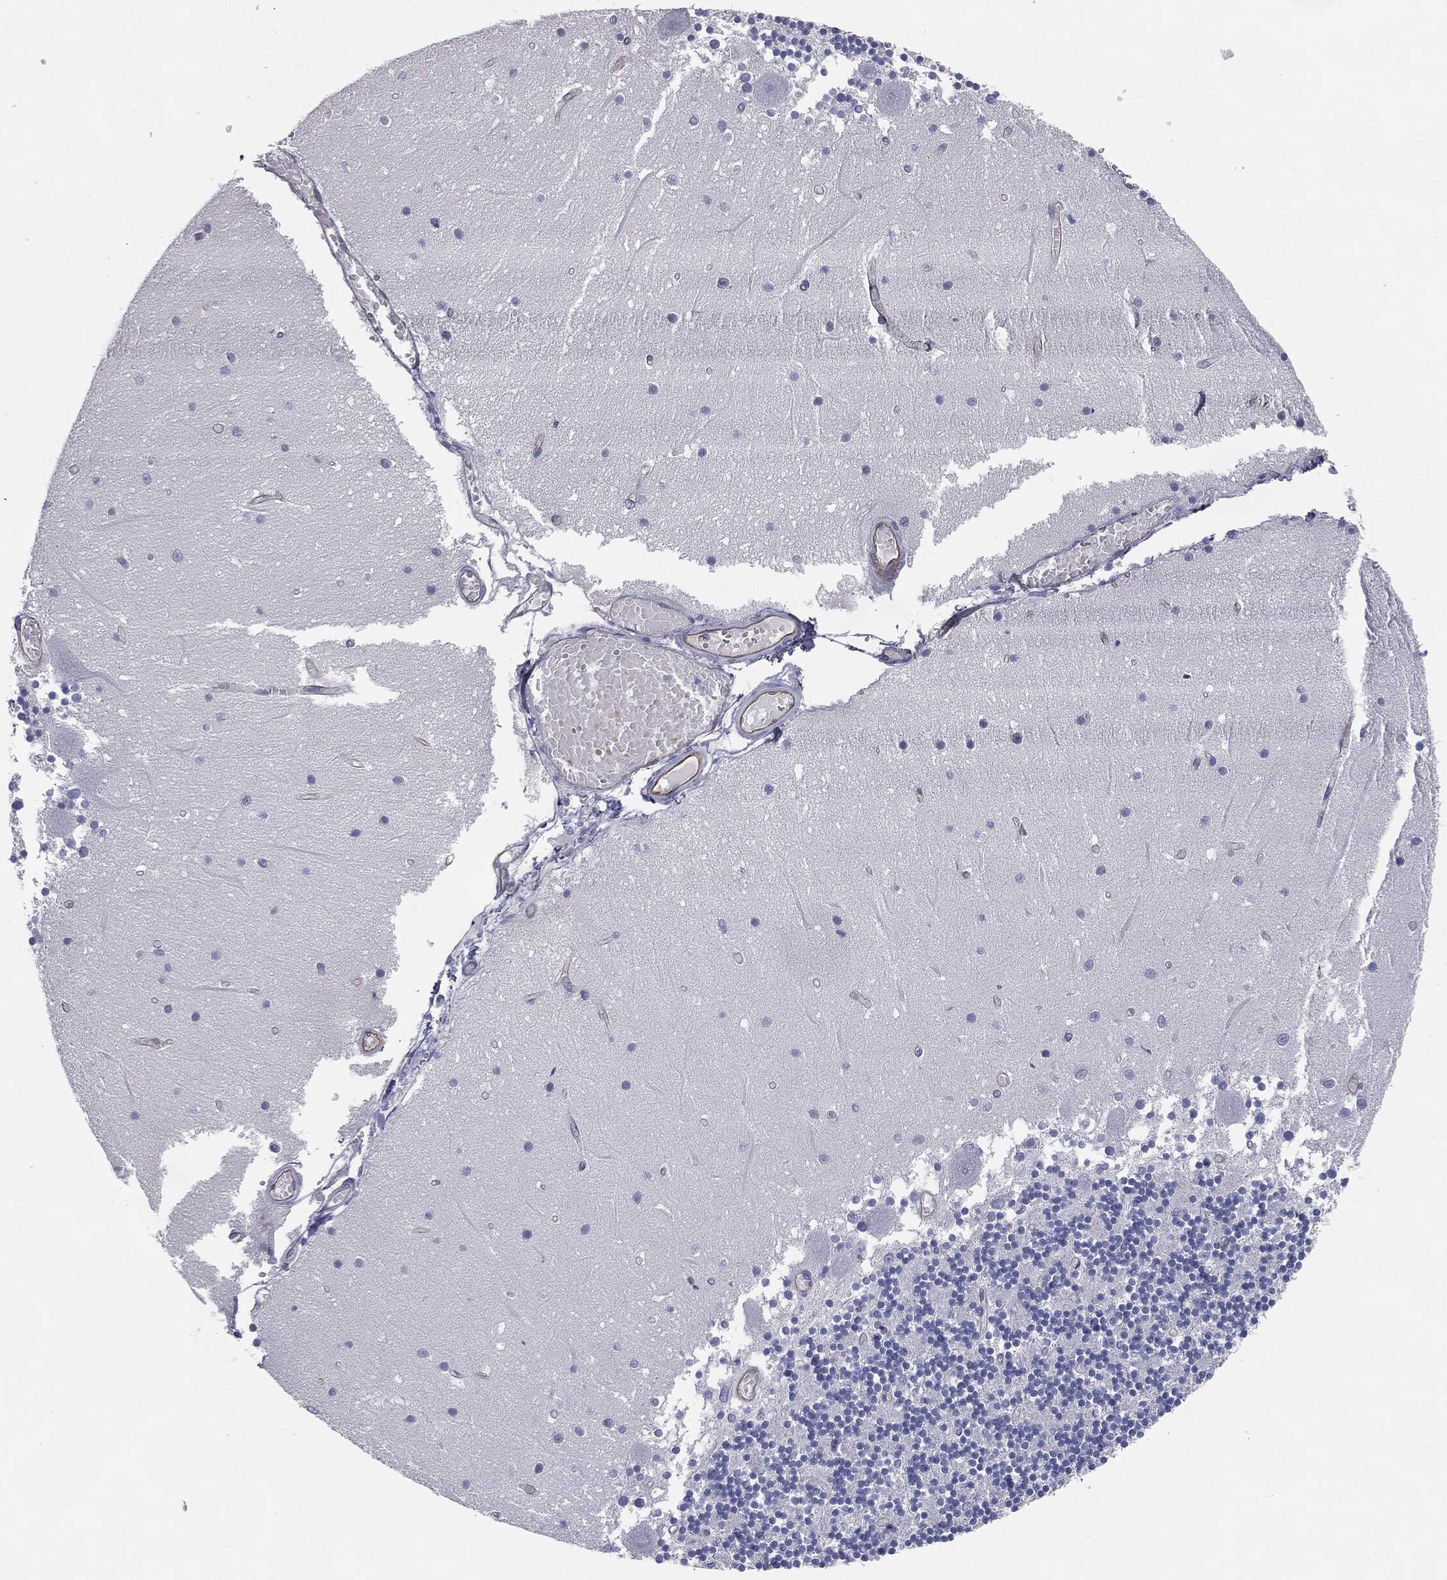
{"staining": {"intensity": "negative", "quantity": "none", "location": "none"}, "tissue": "cerebellum", "cell_type": "Cells in granular layer", "image_type": "normal", "snomed": [{"axis": "morphology", "description": "Normal tissue, NOS"}, {"axis": "topography", "description": "Cerebellum"}], "caption": "Immunohistochemistry photomicrograph of unremarkable cerebellum stained for a protein (brown), which exhibits no staining in cells in granular layer.", "gene": "MUC5AC", "patient": {"sex": "female", "age": 28}}